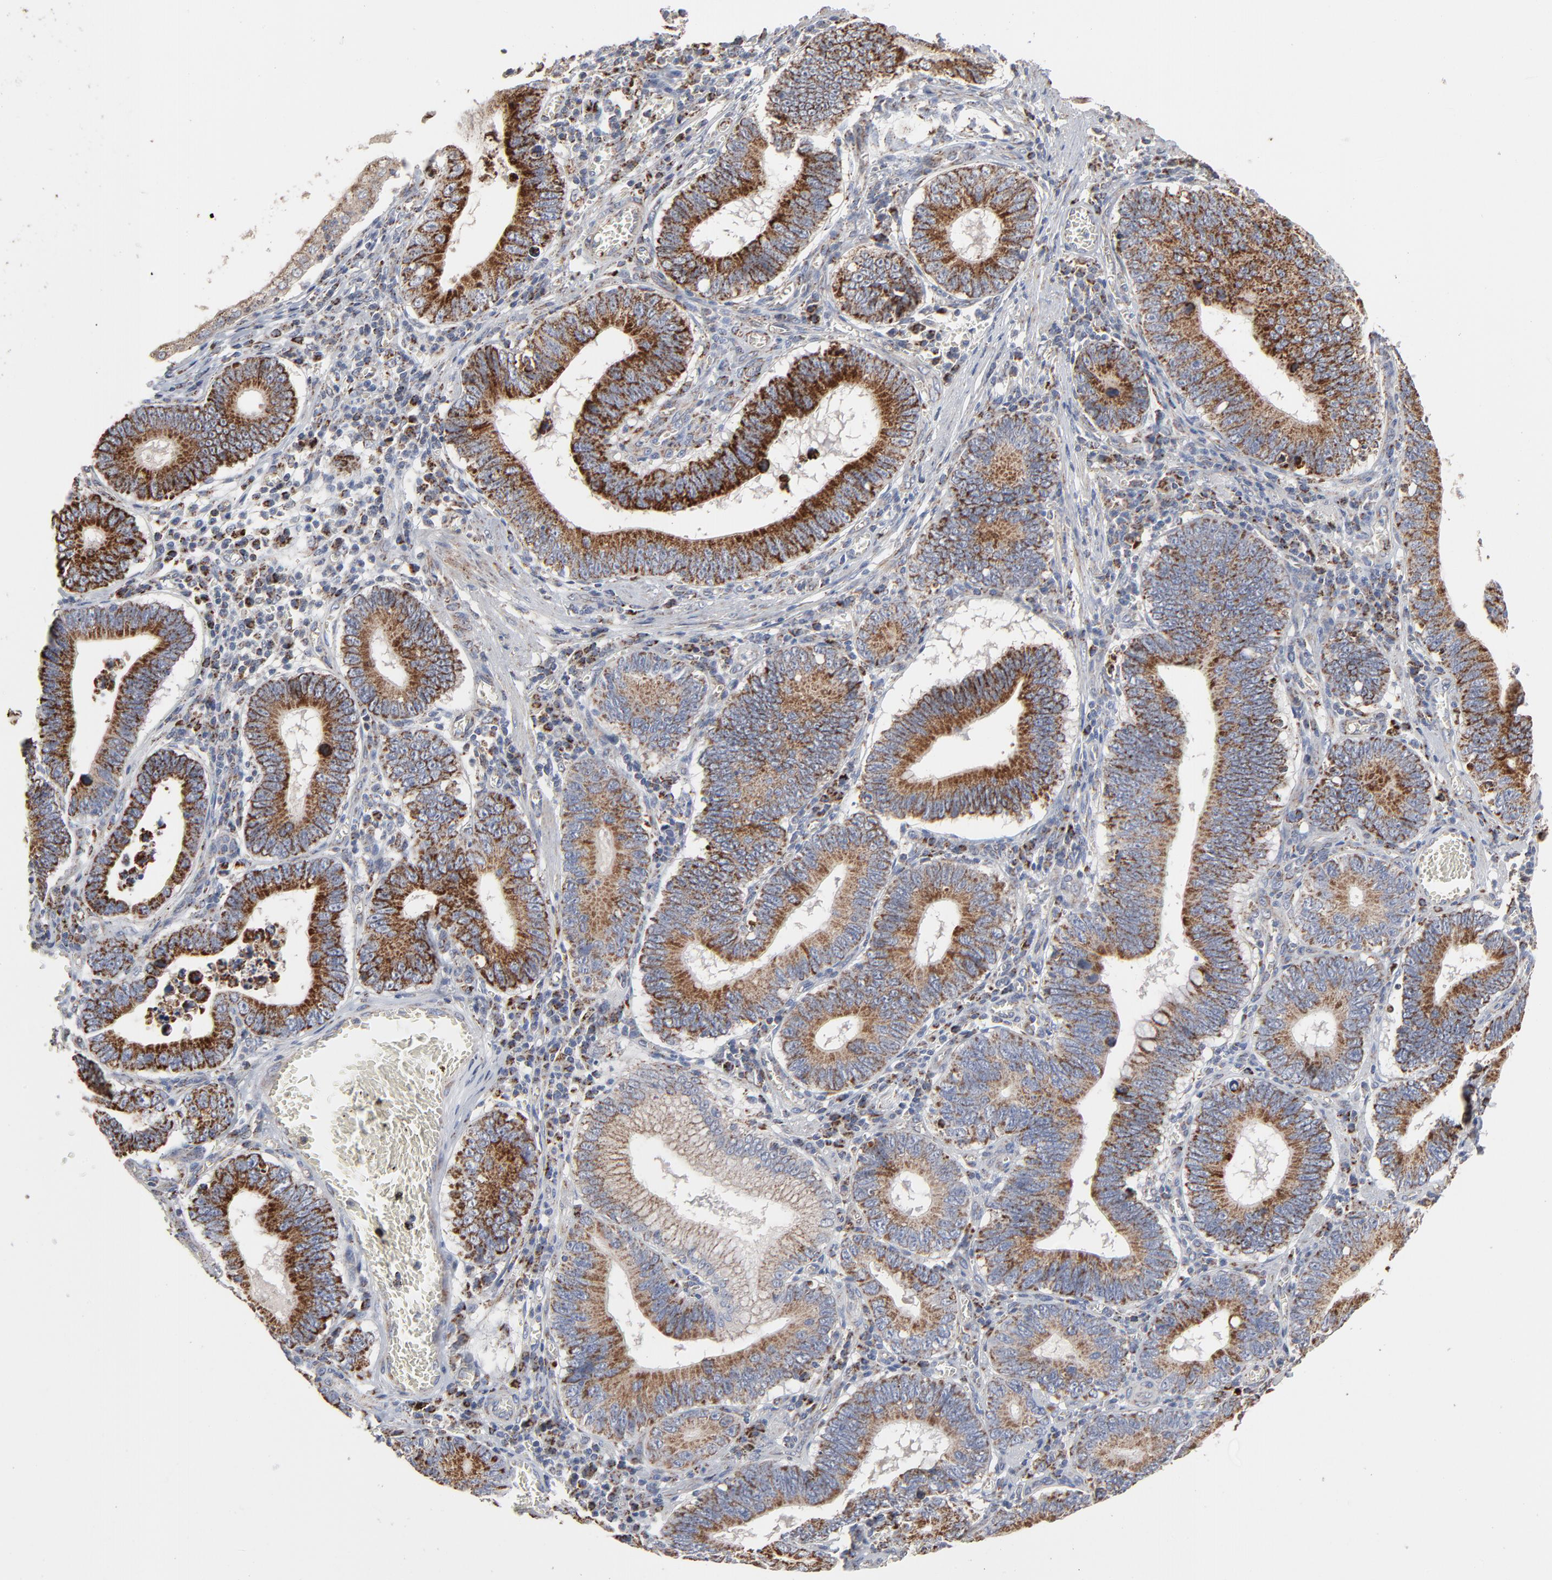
{"staining": {"intensity": "strong", "quantity": ">75%", "location": "cytoplasmic/membranous"}, "tissue": "stomach cancer", "cell_type": "Tumor cells", "image_type": "cancer", "snomed": [{"axis": "morphology", "description": "Adenocarcinoma, NOS"}, {"axis": "topography", "description": "Stomach"}, {"axis": "topography", "description": "Gastric cardia"}], "caption": "Brown immunohistochemical staining in adenocarcinoma (stomach) exhibits strong cytoplasmic/membranous staining in about >75% of tumor cells.", "gene": "UQCRC1", "patient": {"sex": "male", "age": 59}}